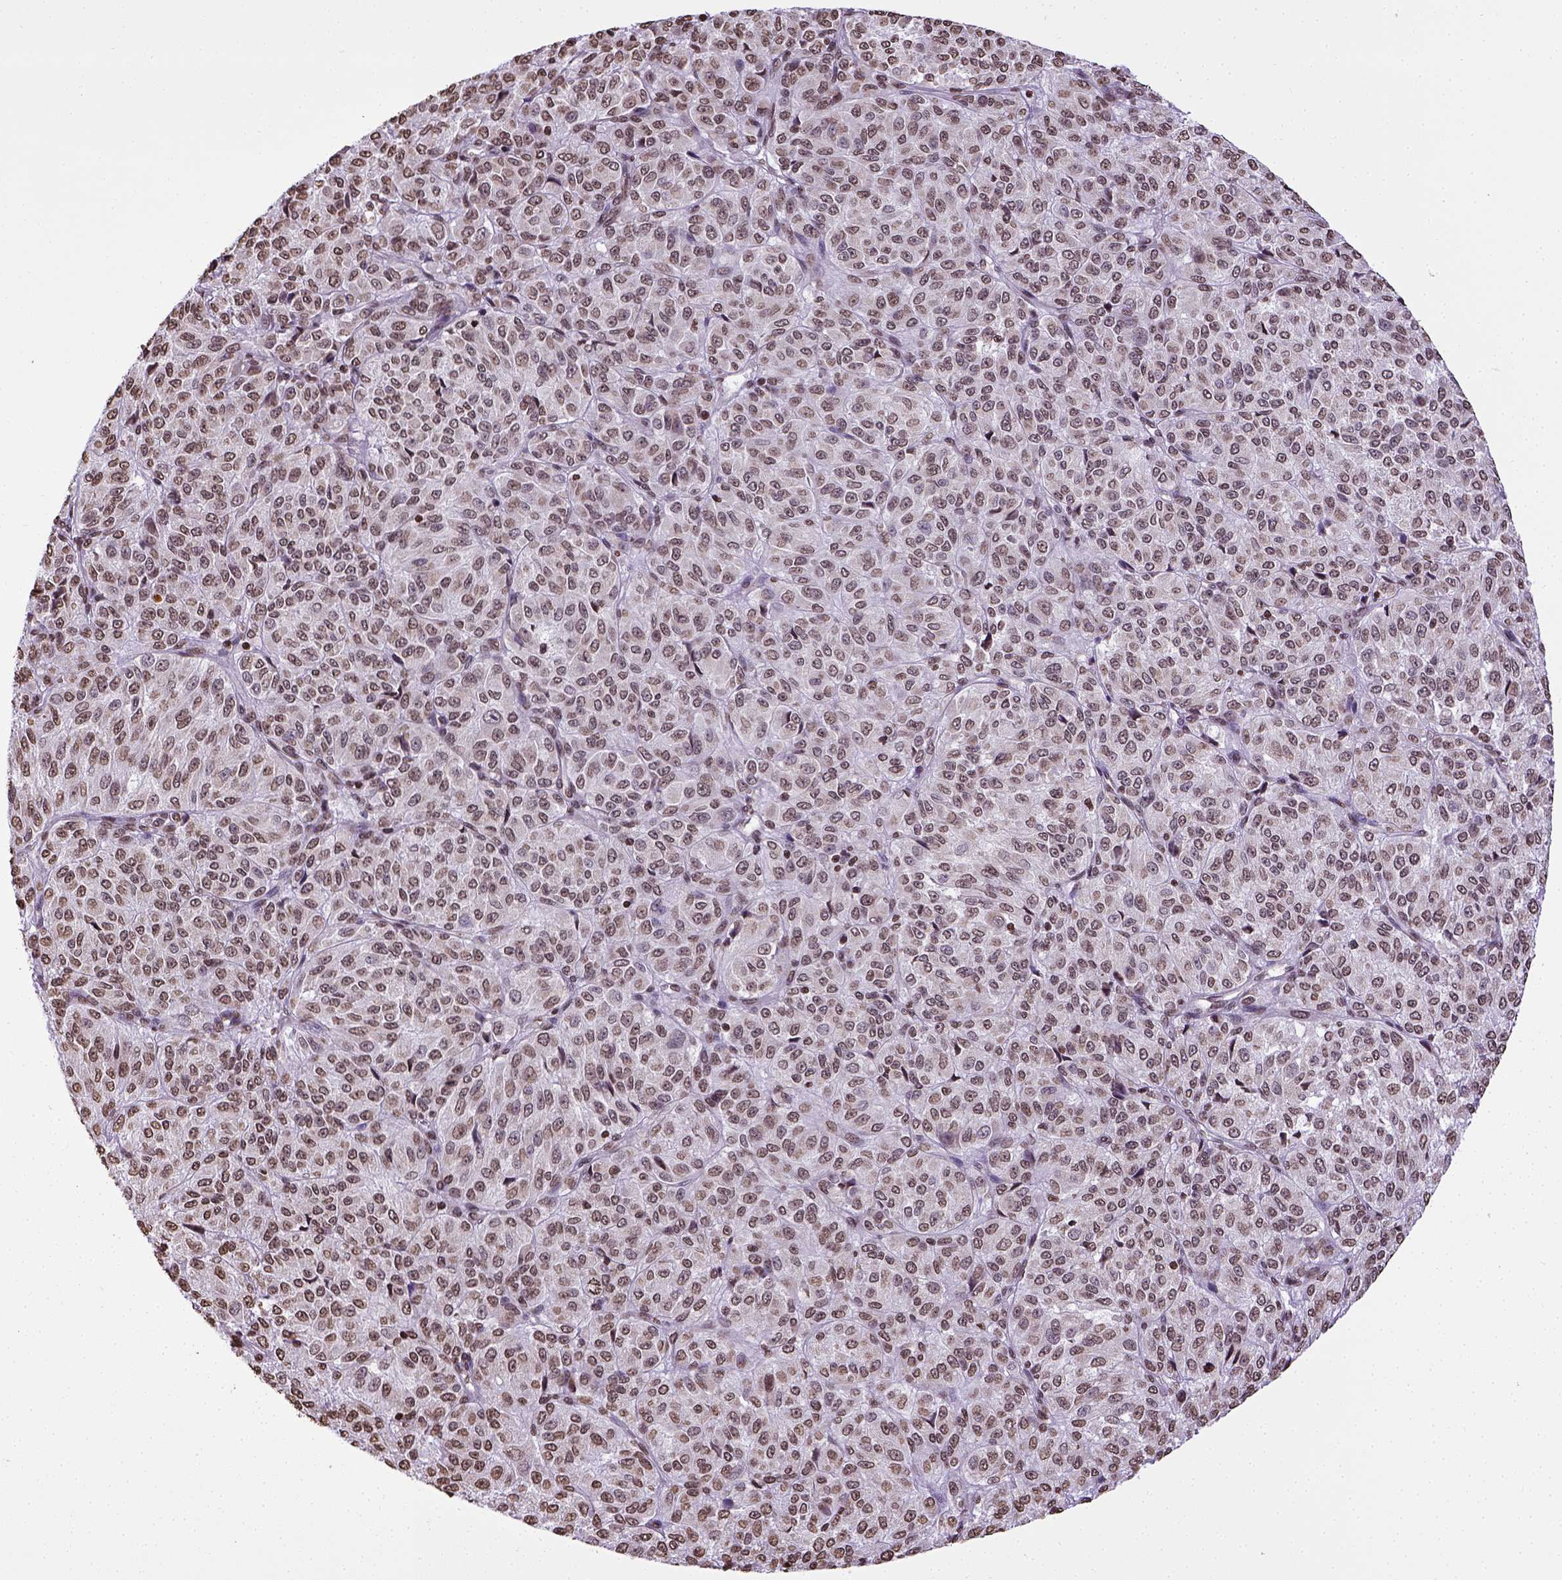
{"staining": {"intensity": "moderate", "quantity": ">75%", "location": "nuclear"}, "tissue": "melanoma", "cell_type": "Tumor cells", "image_type": "cancer", "snomed": [{"axis": "morphology", "description": "Malignant melanoma, Metastatic site"}, {"axis": "topography", "description": "Brain"}], "caption": "Moderate nuclear protein expression is present in about >75% of tumor cells in melanoma.", "gene": "ZNF75D", "patient": {"sex": "female", "age": 56}}